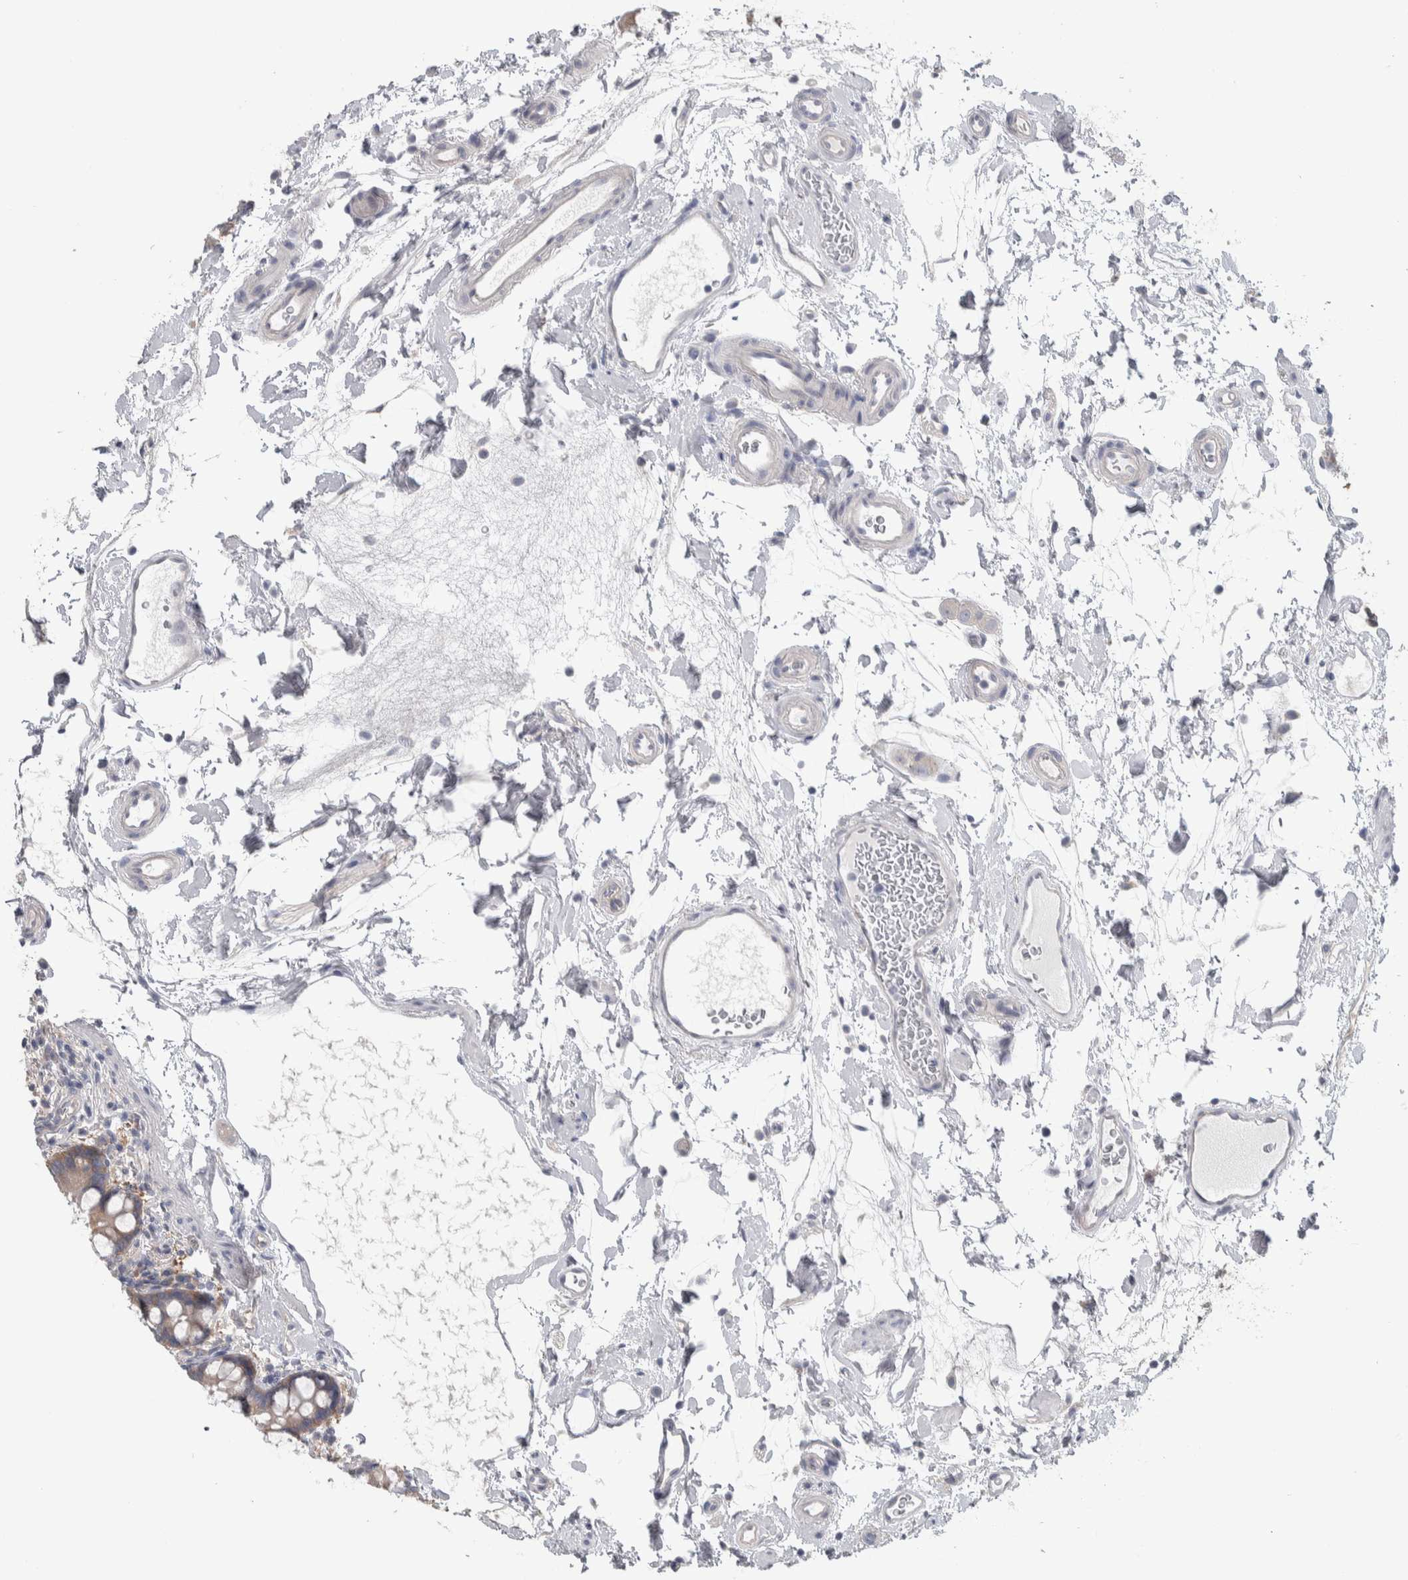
{"staining": {"intensity": "moderate", "quantity": "<25%", "location": "cytoplasmic/membranous"}, "tissue": "small intestine", "cell_type": "Glandular cells", "image_type": "normal", "snomed": [{"axis": "morphology", "description": "Normal tissue, NOS"}, {"axis": "topography", "description": "Small intestine"}], "caption": "Small intestine stained for a protein reveals moderate cytoplasmic/membranous positivity in glandular cells. (Brightfield microscopy of DAB IHC at high magnification).", "gene": "GPHN", "patient": {"sex": "female", "age": 84}}